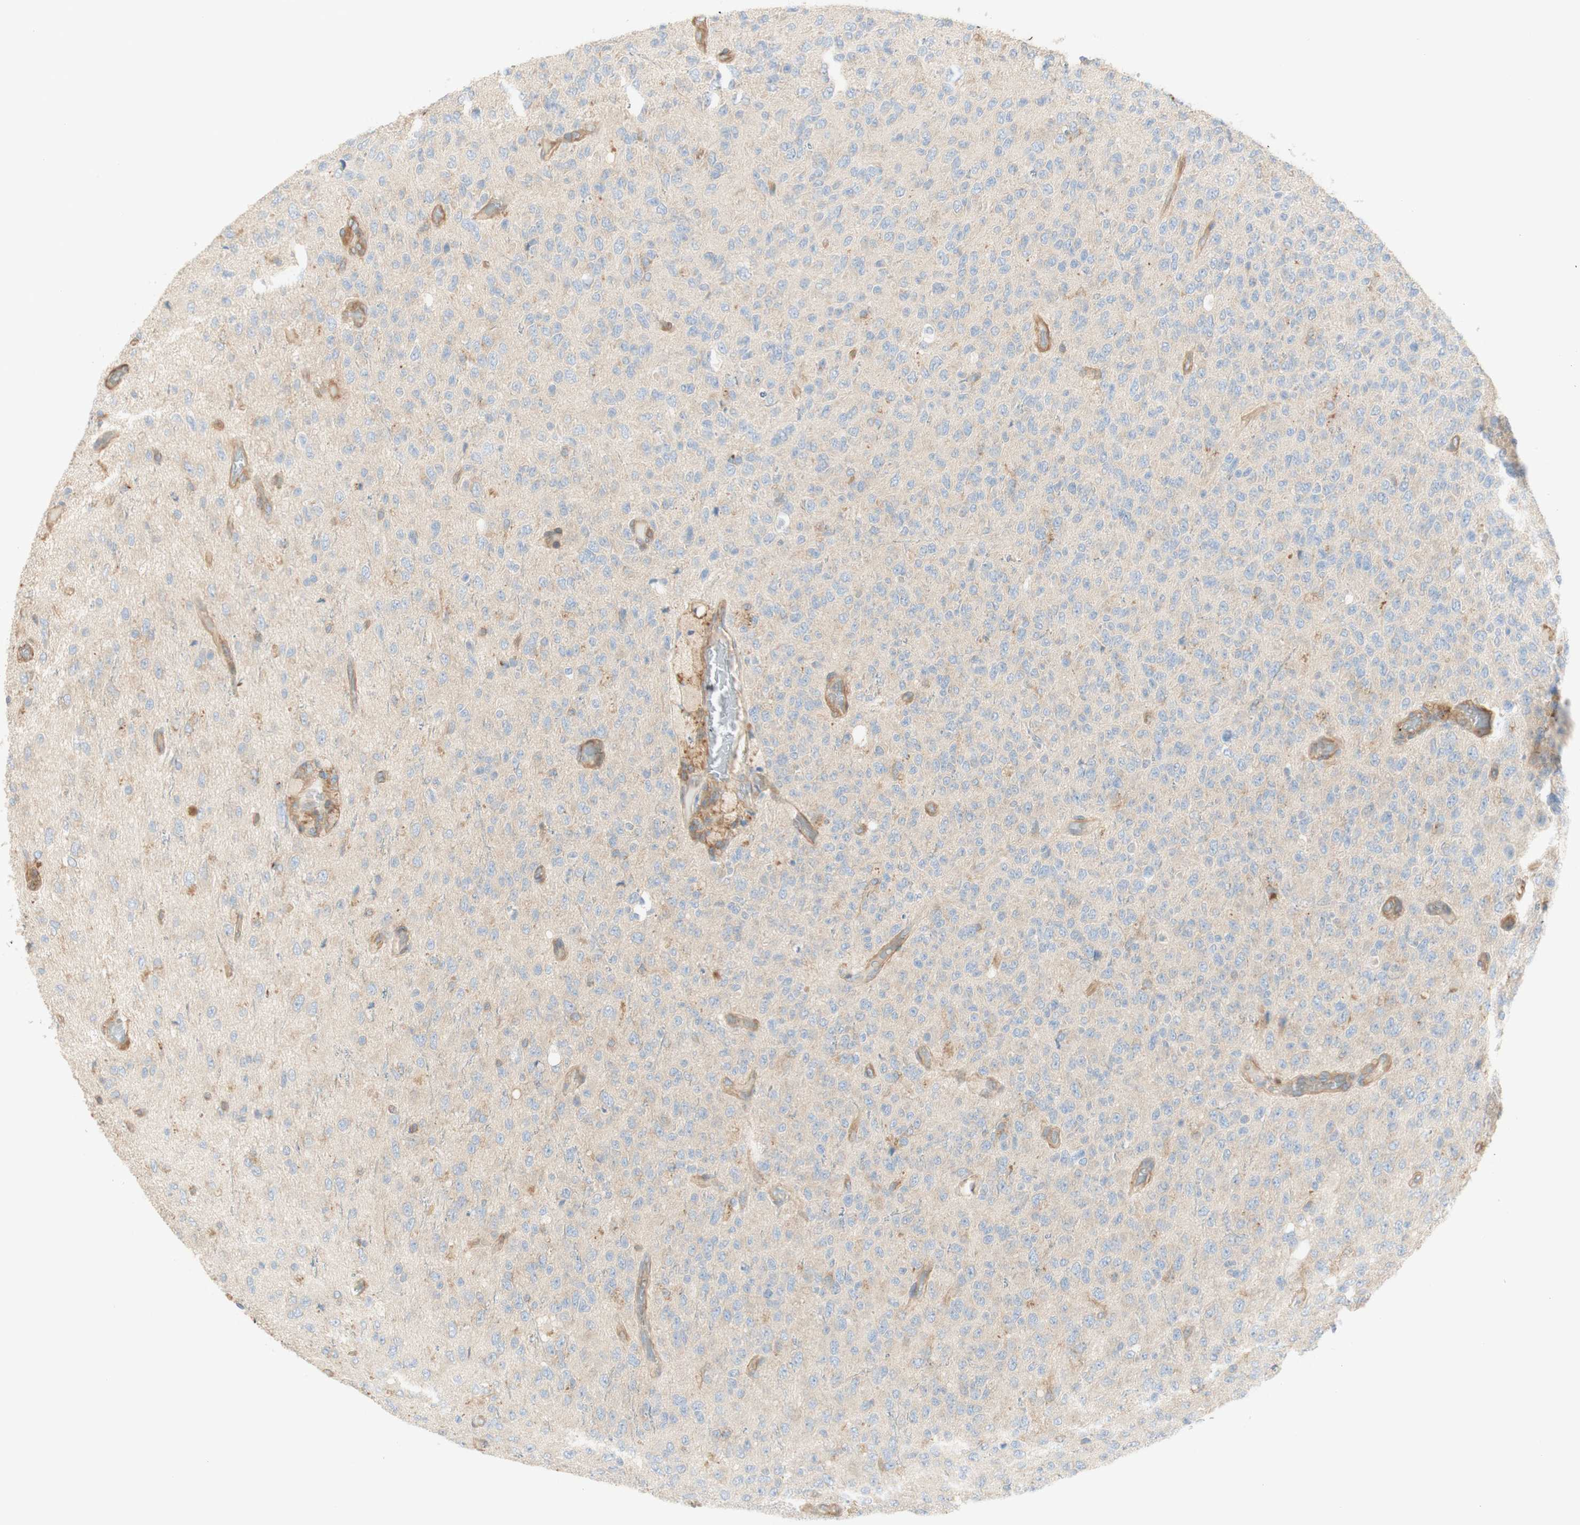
{"staining": {"intensity": "negative", "quantity": "none", "location": "none"}, "tissue": "glioma", "cell_type": "Tumor cells", "image_type": "cancer", "snomed": [{"axis": "morphology", "description": "Glioma, malignant, High grade"}, {"axis": "topography", "description": "pancreas cauda"}], "caption": "An immunohistochemistry (IHC) micrograph of glioma is shown. There is no staining in tumor cells of glioma.", "gene": "IKBKG", "patient": {"sex": "male", "age": 60}}